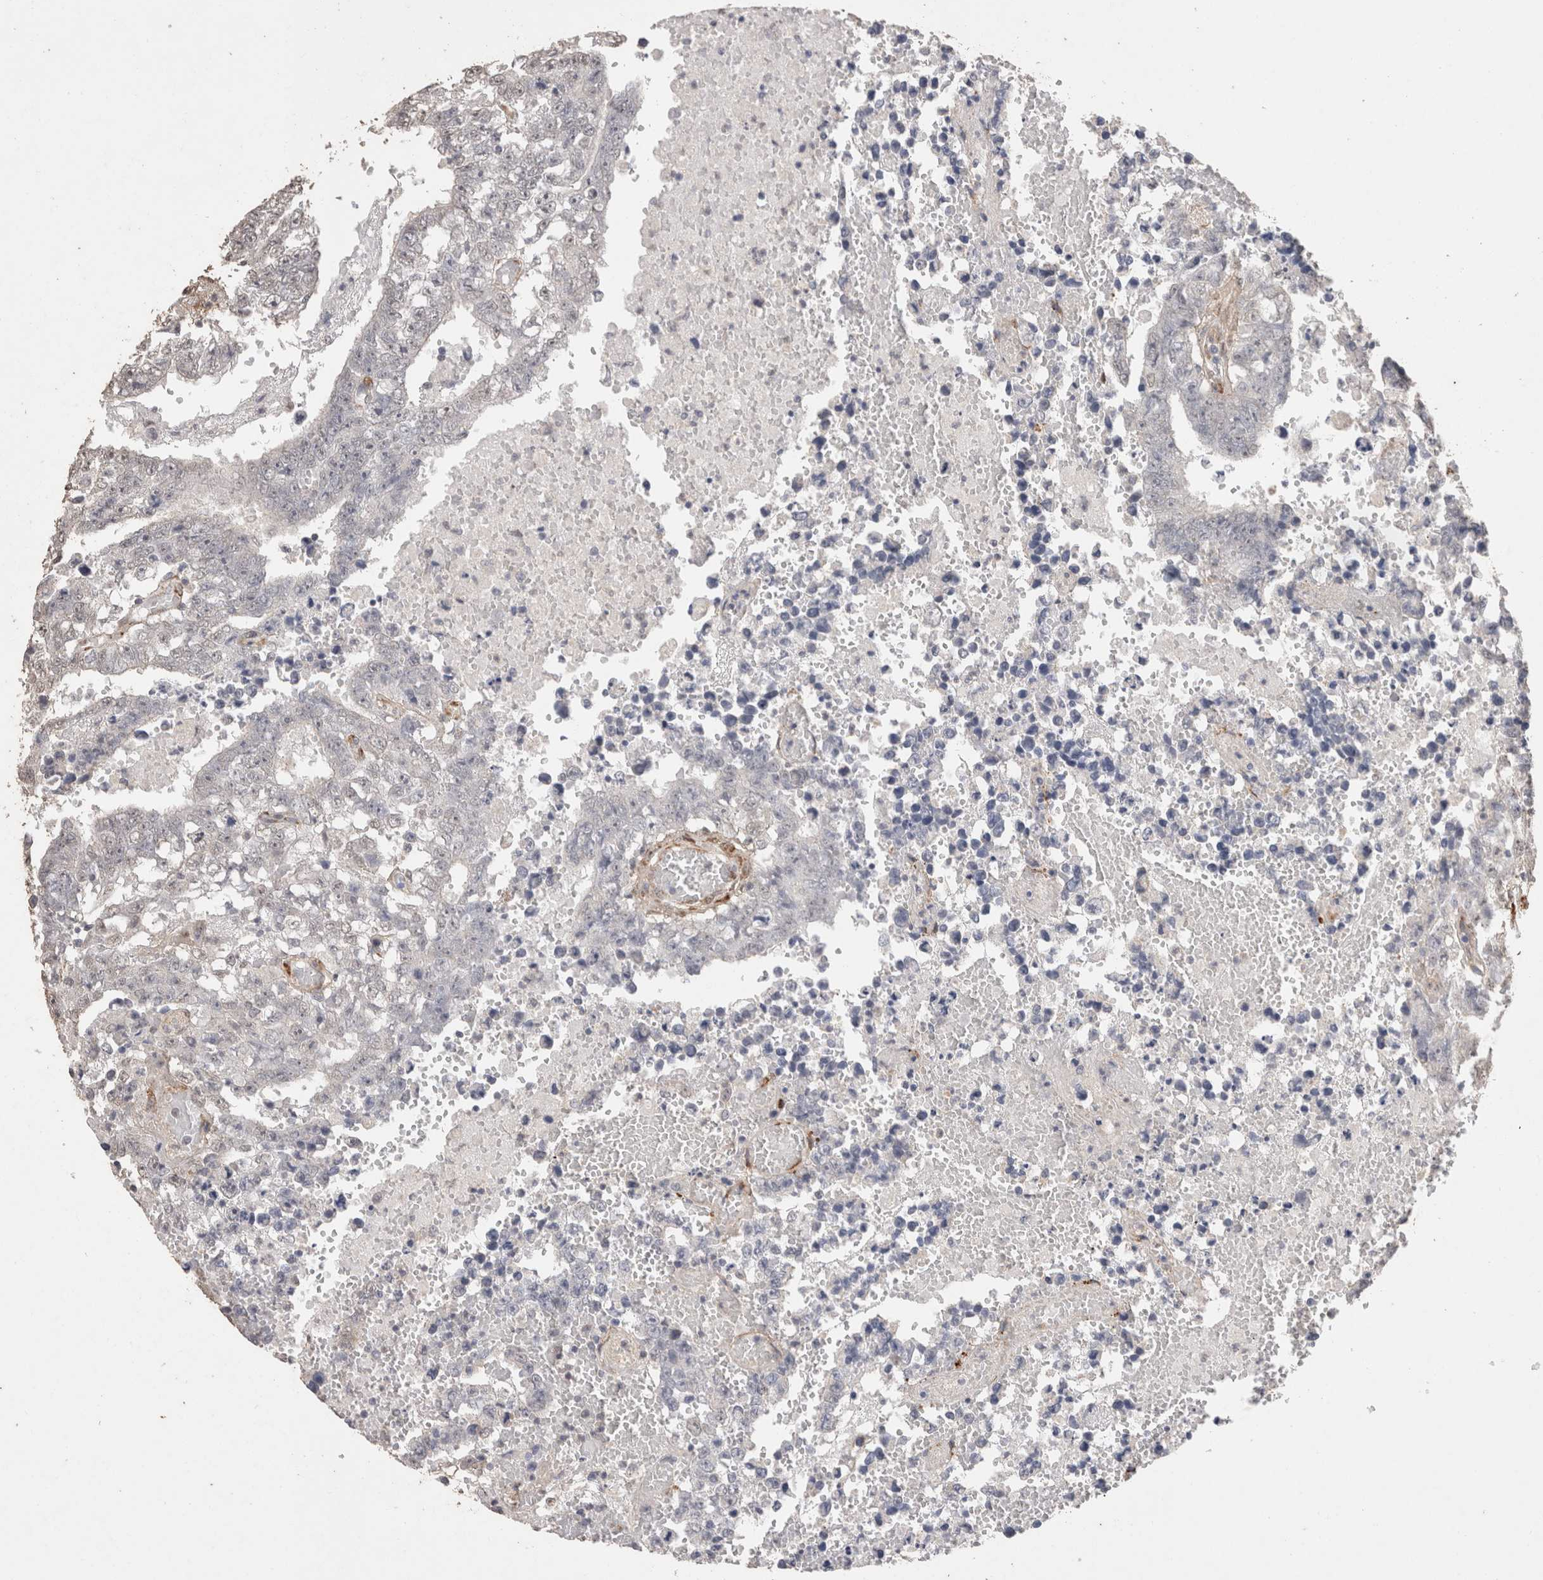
{"staining": {"intensity": "negative", "quantity": "none", "location": "none"}, "tissue": "testis cancer", "cell_type": "Tumor cells", "image_type": "cancer", "snomed": [{"axis": "morphology", "description": "Carcinoma, Embryonal, NOS"}, {"axis": "topography", "description": "Testis"}], "caption": "The histopathology image exhibits no significant expression in tumor cells of testis embryonal carcinoma.", "gene": "C1QTNF5", "patient": {"sex": "male", "age": 25}}